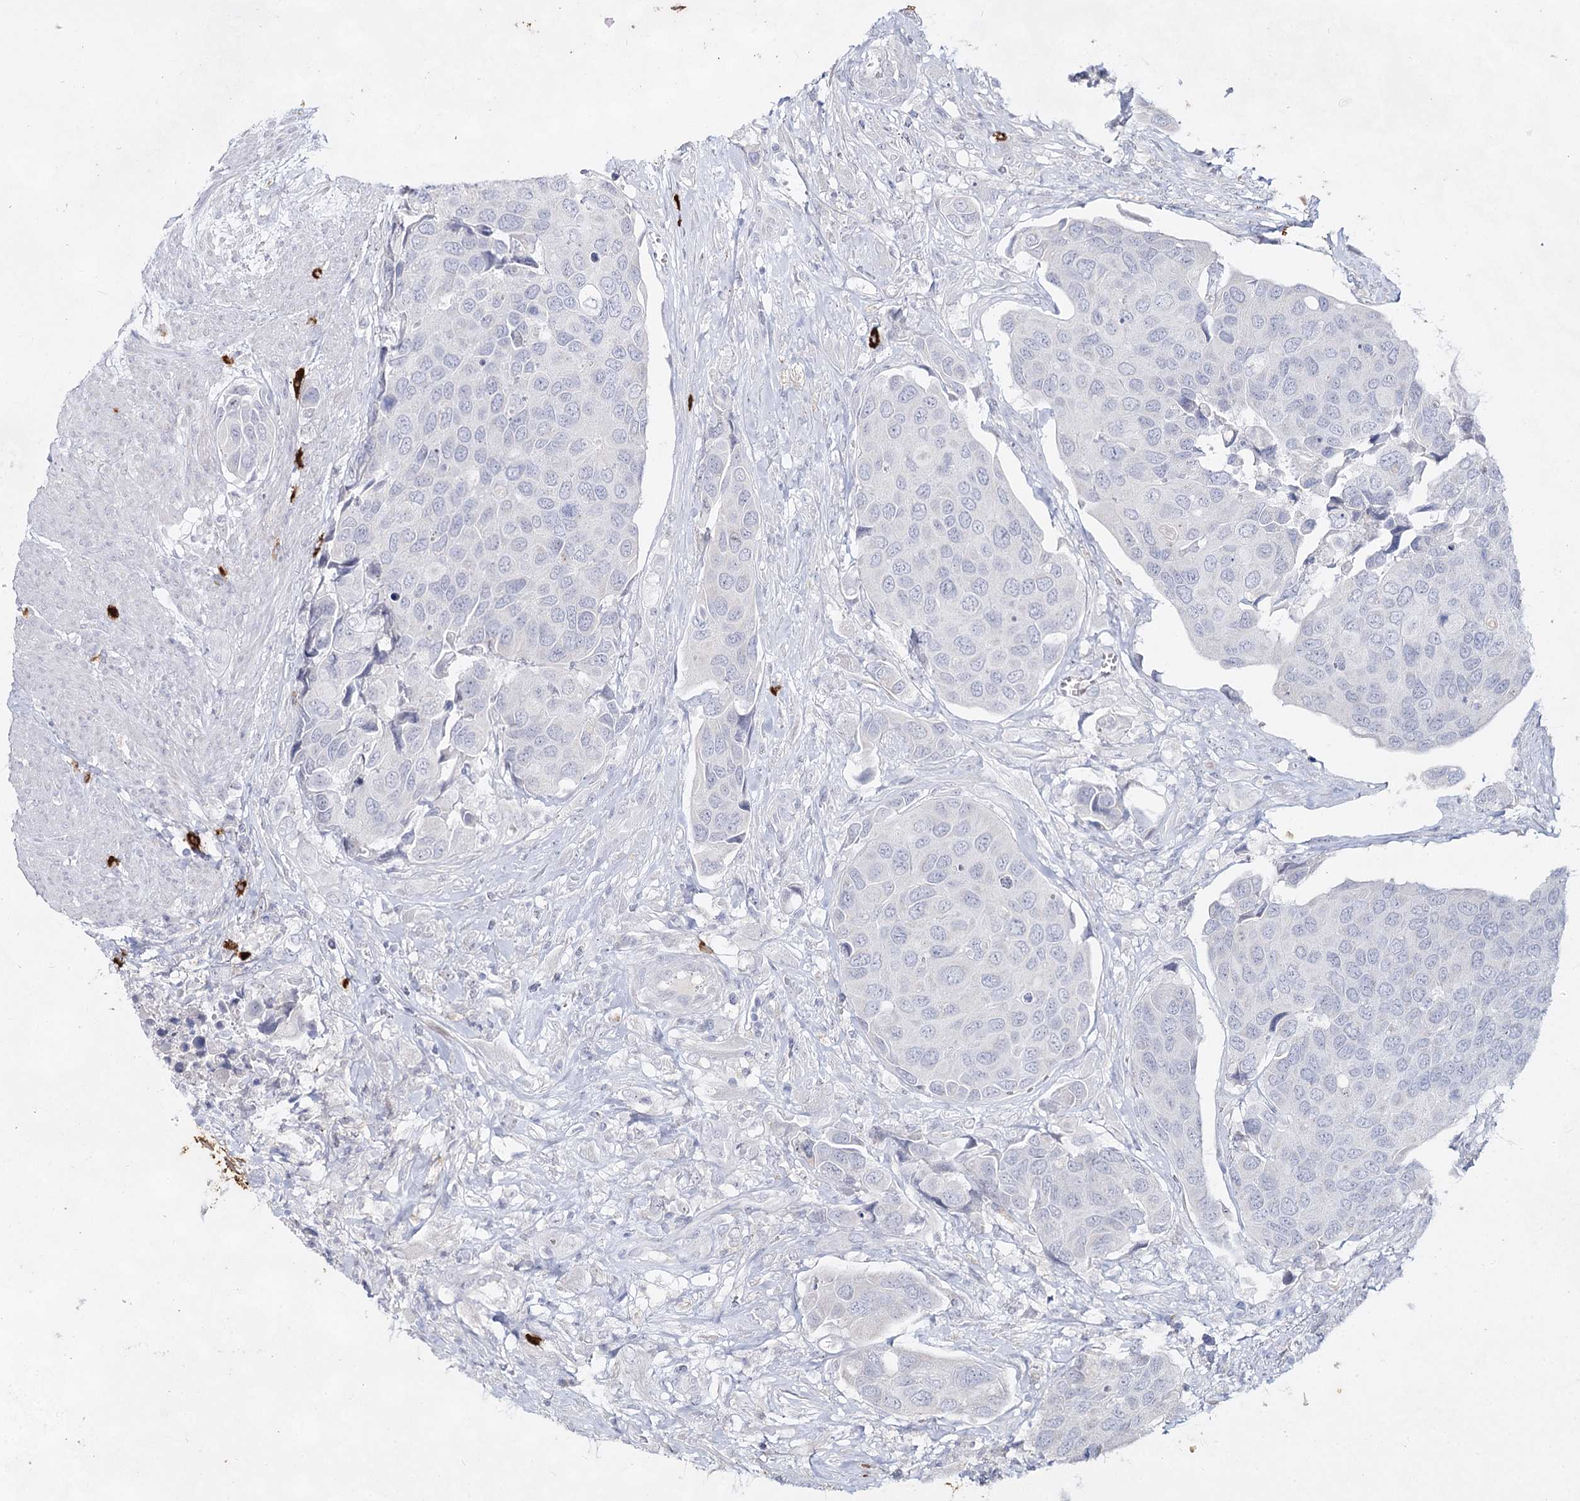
{"staining": {"intensity": "negative", "quantity": "none", "location": "none"}, "tissue": "urothelial cancer", "cell_type": "Tumor cells", "image_type": "cancer", "snomed": [{"axis": "morphology", "description": "Urothelial carcinoma, High grade"}, {"axis": "topography", "description": "Urinary bladder"}], "caption": "DAB (3,3'-diaminobenzidine) immunohistochemical staining of urothelial cancer shows no significant positivity in tumor cells.", "gene": "CCDC73", "patient": {"sex": "male", "age": 74}}